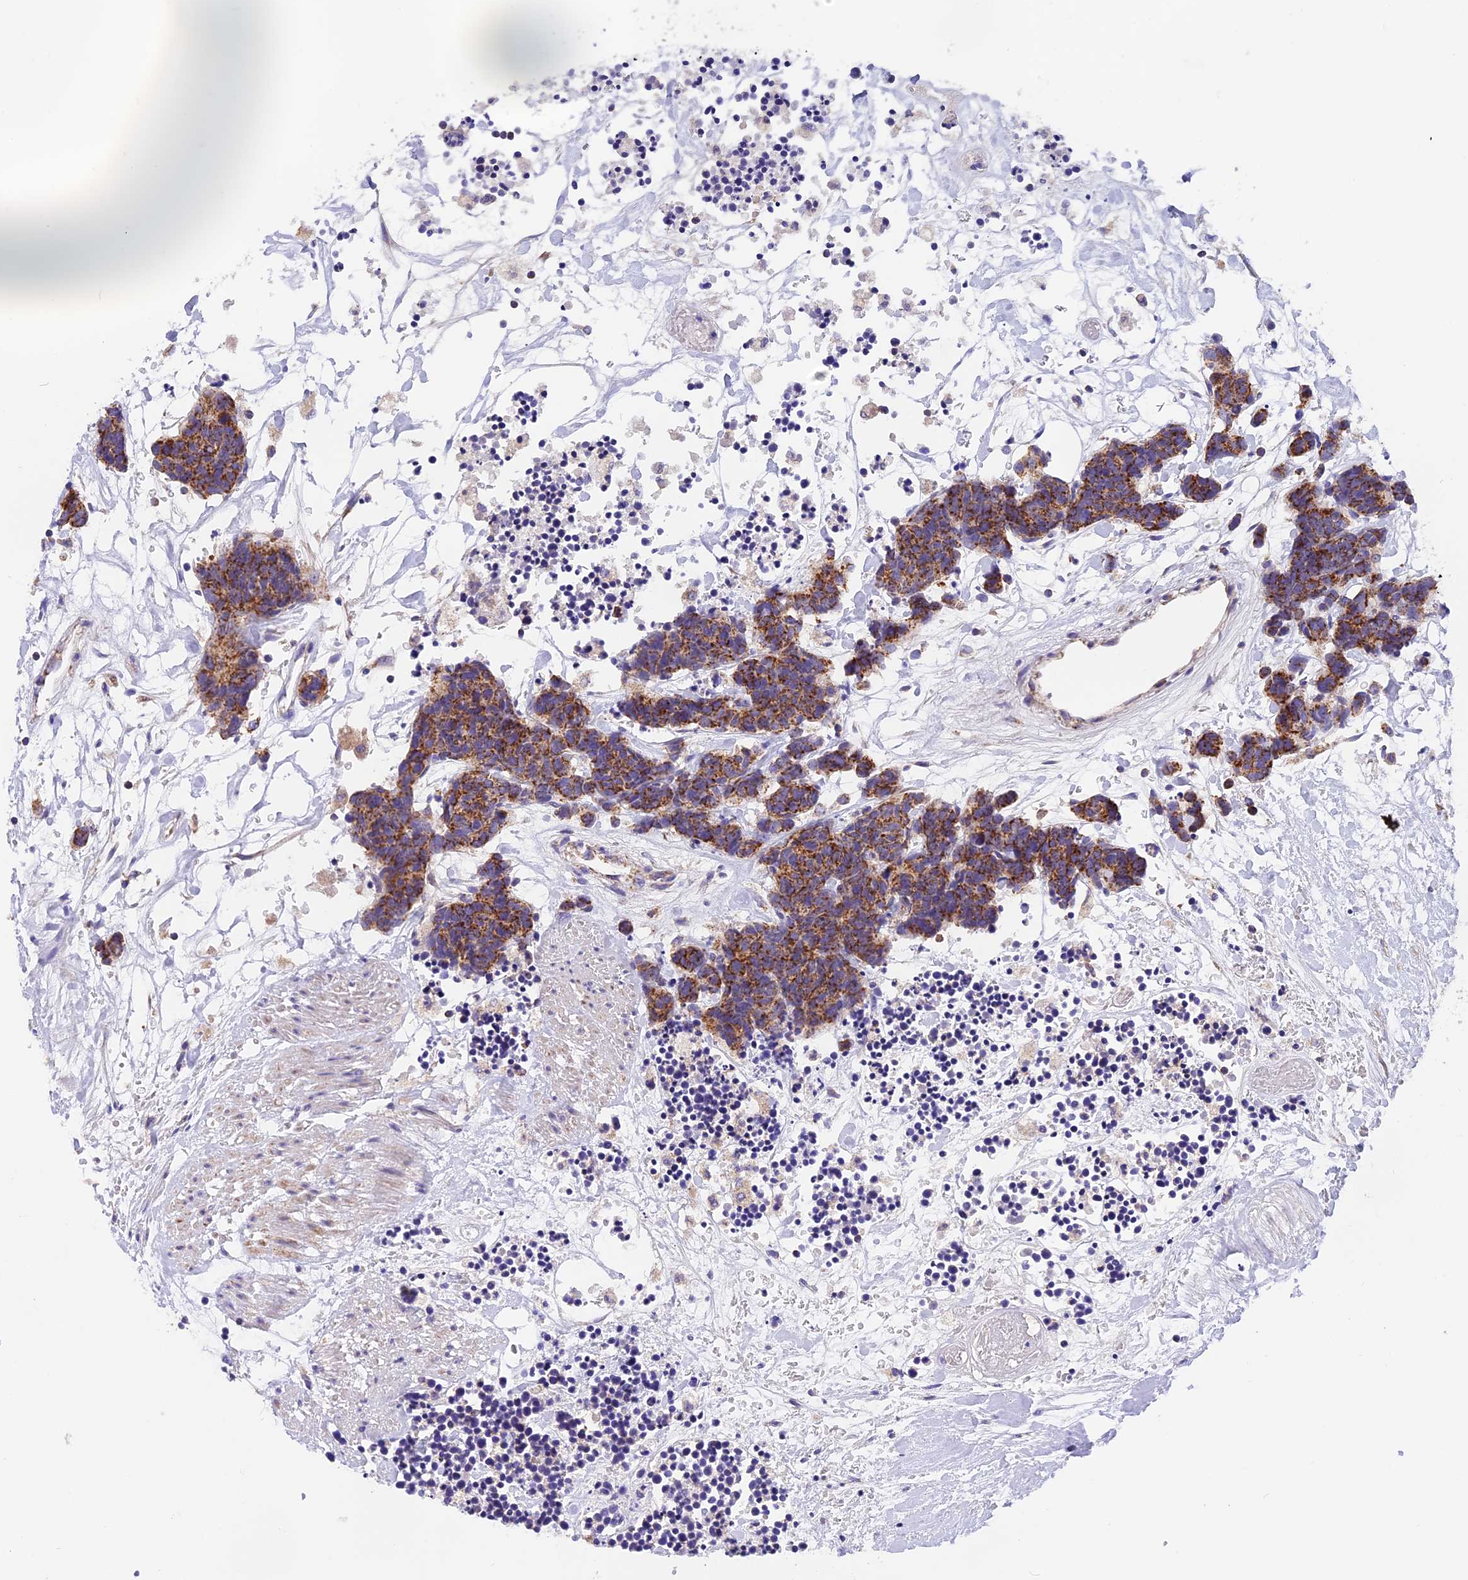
{"staining": {"intensity": "moderate", "quantity": ">75%", "location": "cytoplasmic/membranous"}, "tissue": "carcinoid", "cell_type": "Tumor cells", "image_type": "cancer", "snomed": [{"axis": "morphology", "description": "Carcinoma, NOS"}, {"axis": "morphology", "description": "Carcinoid, malignant, NOS"}, {"axis": "topography", "description": "Urinary bladder"}], "caption": "Immunohistochemistry image of neoplastic tissue: malignant carcinoid stained using immunohistochemistry (IHC) reveals medium levels of moderate protein expression localized specifically in the cytoplasmic/membranous of tumor cells, appearing as a cytoplasmic/membranous brown color.", "gene": "MGME1", "patient": {"sex": "male", "age": 57}}